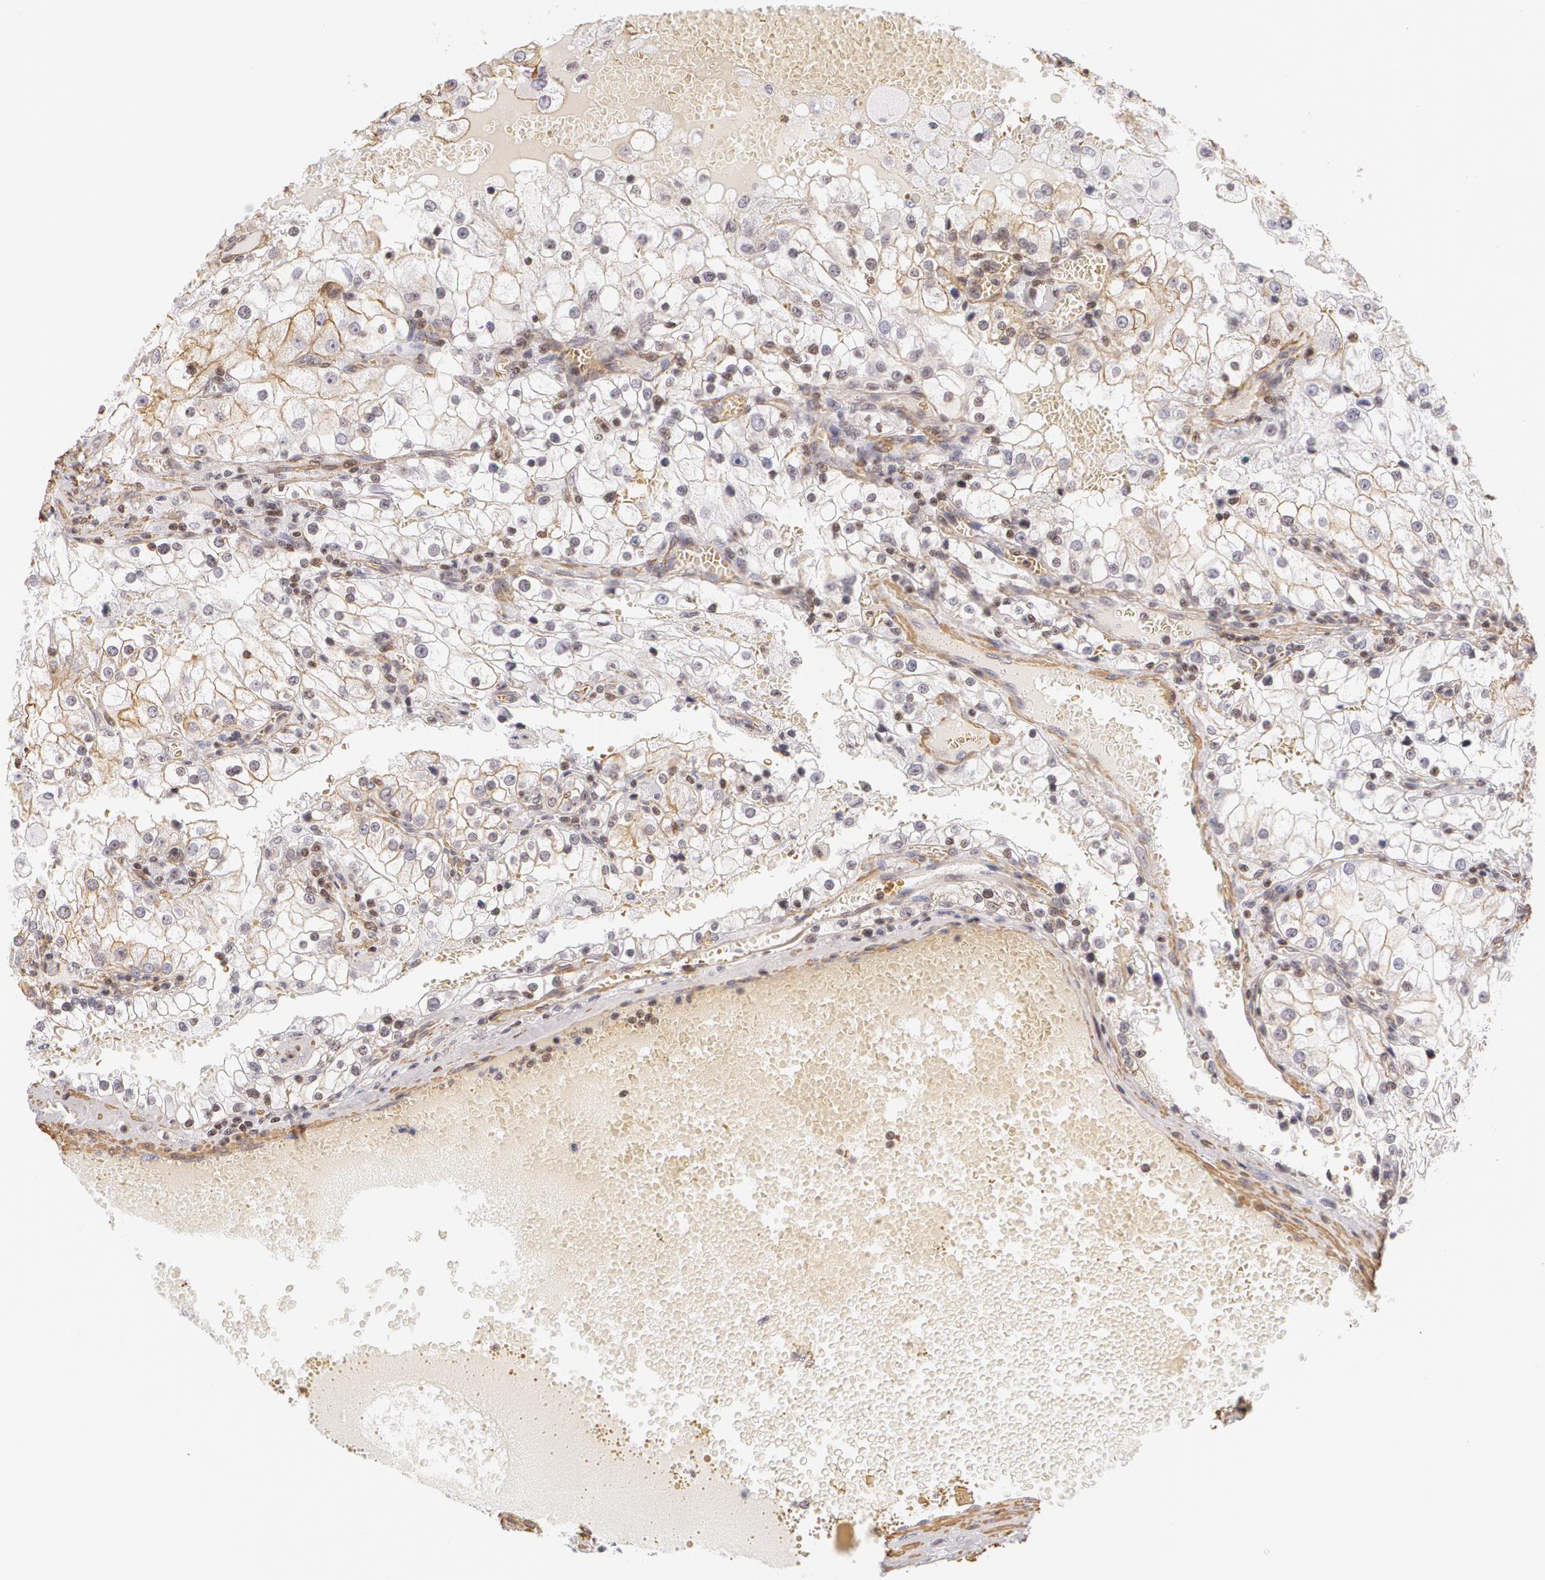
{"staining": {"intensity": "weak", "quantity": ">75%", "location": "cytoplasmic/membranous"}, "tissue": "renal cancer", "cell_type": "Tumor cells", "image_type": "cancer", "snomed": [{"axis": "morphology", "description": "Adenocarcinoma, NOS"}, {"axis": "topography", "description": "Kidney"}], "caption": "Immunohistochemical staining of human adenocarcinoma (renal) exhibits low levels of weak cytoplasmic/membranous protein staining in about >75% of tumor cells. (DAB IHC with brightfield microscopy, high magnification).", "gene": "VAMP1", "patient": {"sex": "female", "age": 74}}